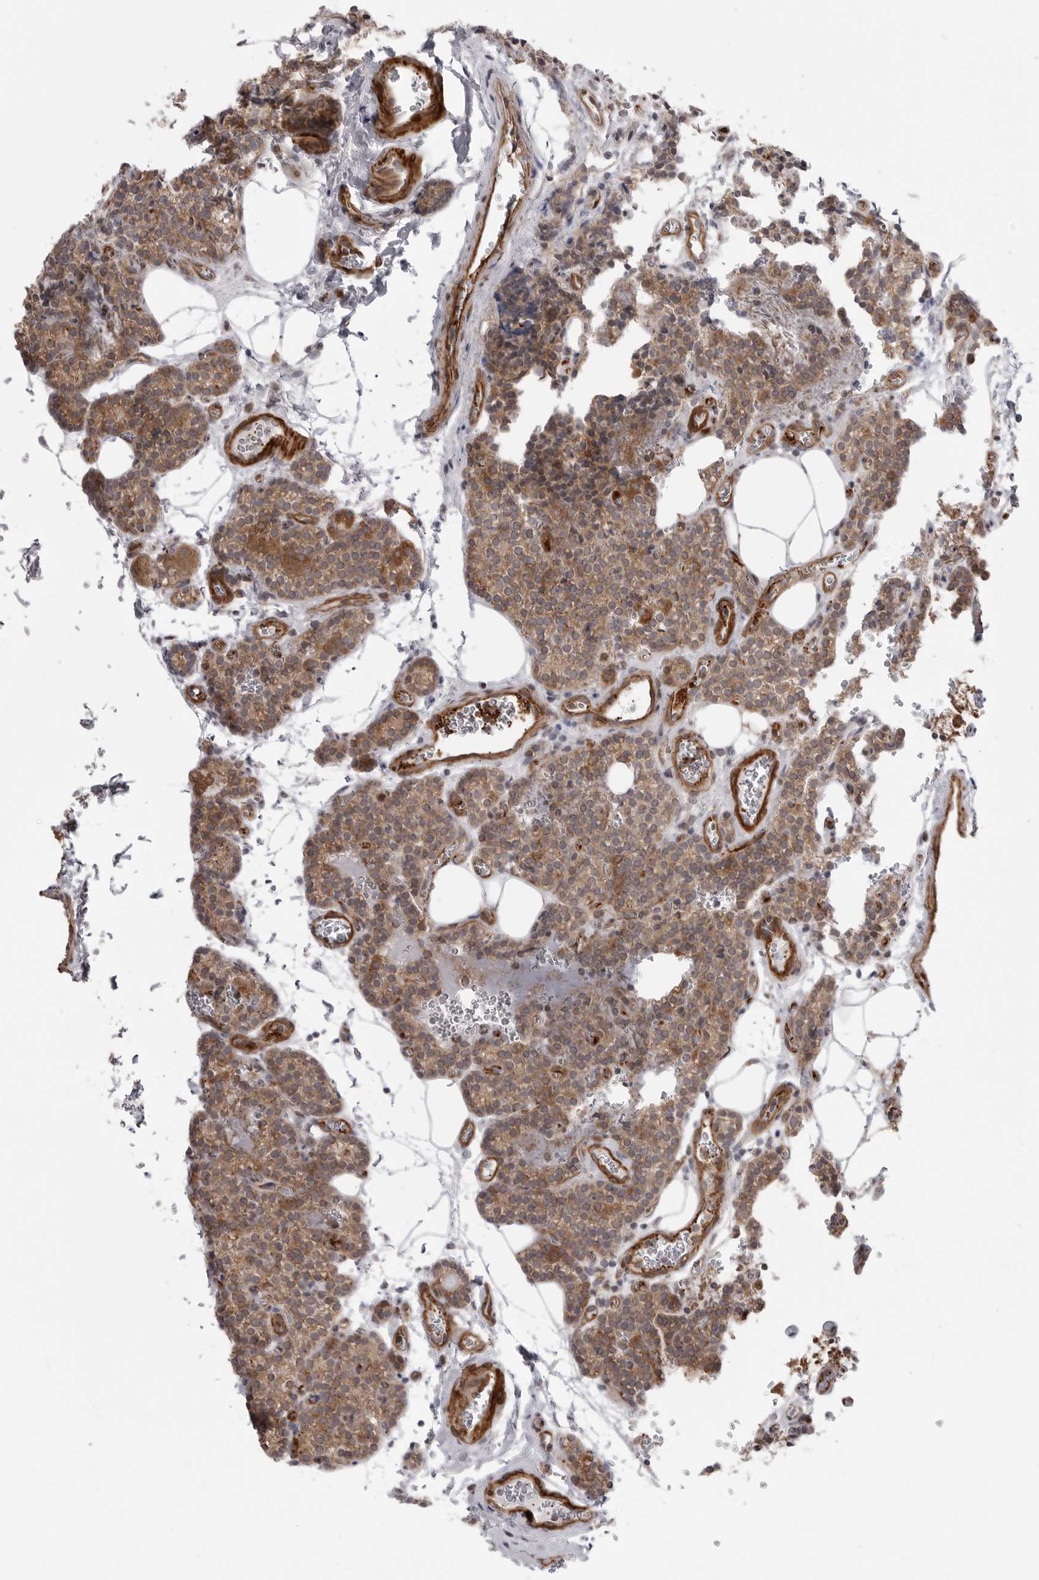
{"staining": {"intensity": "moderate", "quantity": ">75%", "location": "cytoplasmic/membranous"}, "tissue": "parathyroid gland", "cell_type": "Glandular cells", "image_type": "normal", "snomed": [{"axis": "morphology", "description": "Normal tissue, NOS"}, {"axis": "topography", "description": "Parathyroid gland"}], "caption": "Moderate cytoplasmic/membranous protein expression is present in about >75% of glandular cells in parathyroid gland. The staining was performed using DAB, with brown indicating positive protein expression. Nuclei are stained blue with hematoxylin.", "gene": "SCP2", "patient": {"sex": "female", "age": 64}}